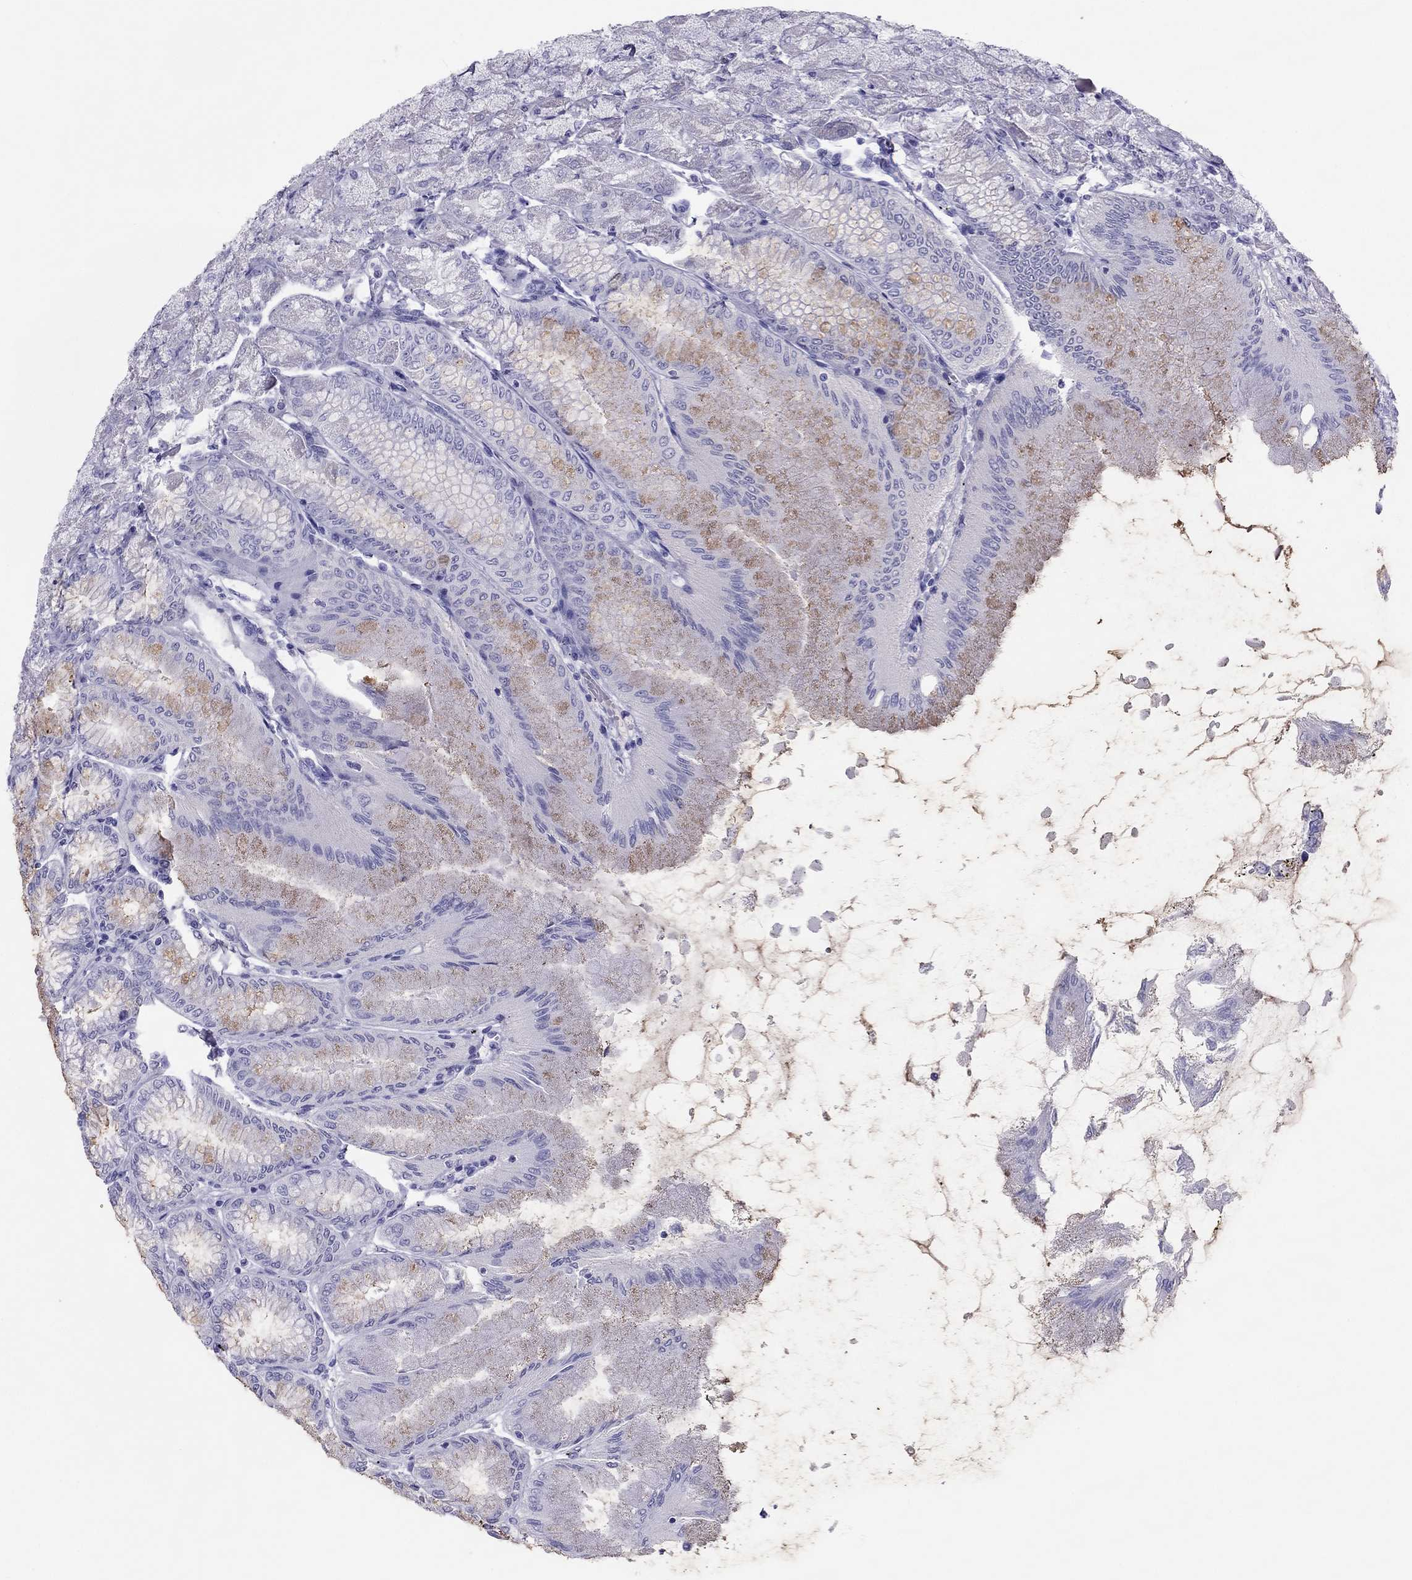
{"staining": {"intensity": "weak", "quantity": "25%-75%", "location": "cytoplasmic/membranous"}, "tissue": "stomach", "cell_type": "Glandular cells", "image_type": "normal", "snomed": [{"axis": "morphology", "description": "Normal tissue, NOS"}, {"axis": "topography", "description": "Stomach, upper"}], "caption": "A photomicrograph of stomach stained for a protein reveals weak cytoplasmic/membranous brown staining in glandular cells. The staining was performed using DAB, with brown indicating positive protein expression. Nuclei are stained blue with hematoxylin.", "gene": "PDE6A", "patient": {"sex": "male", "age": 60}}